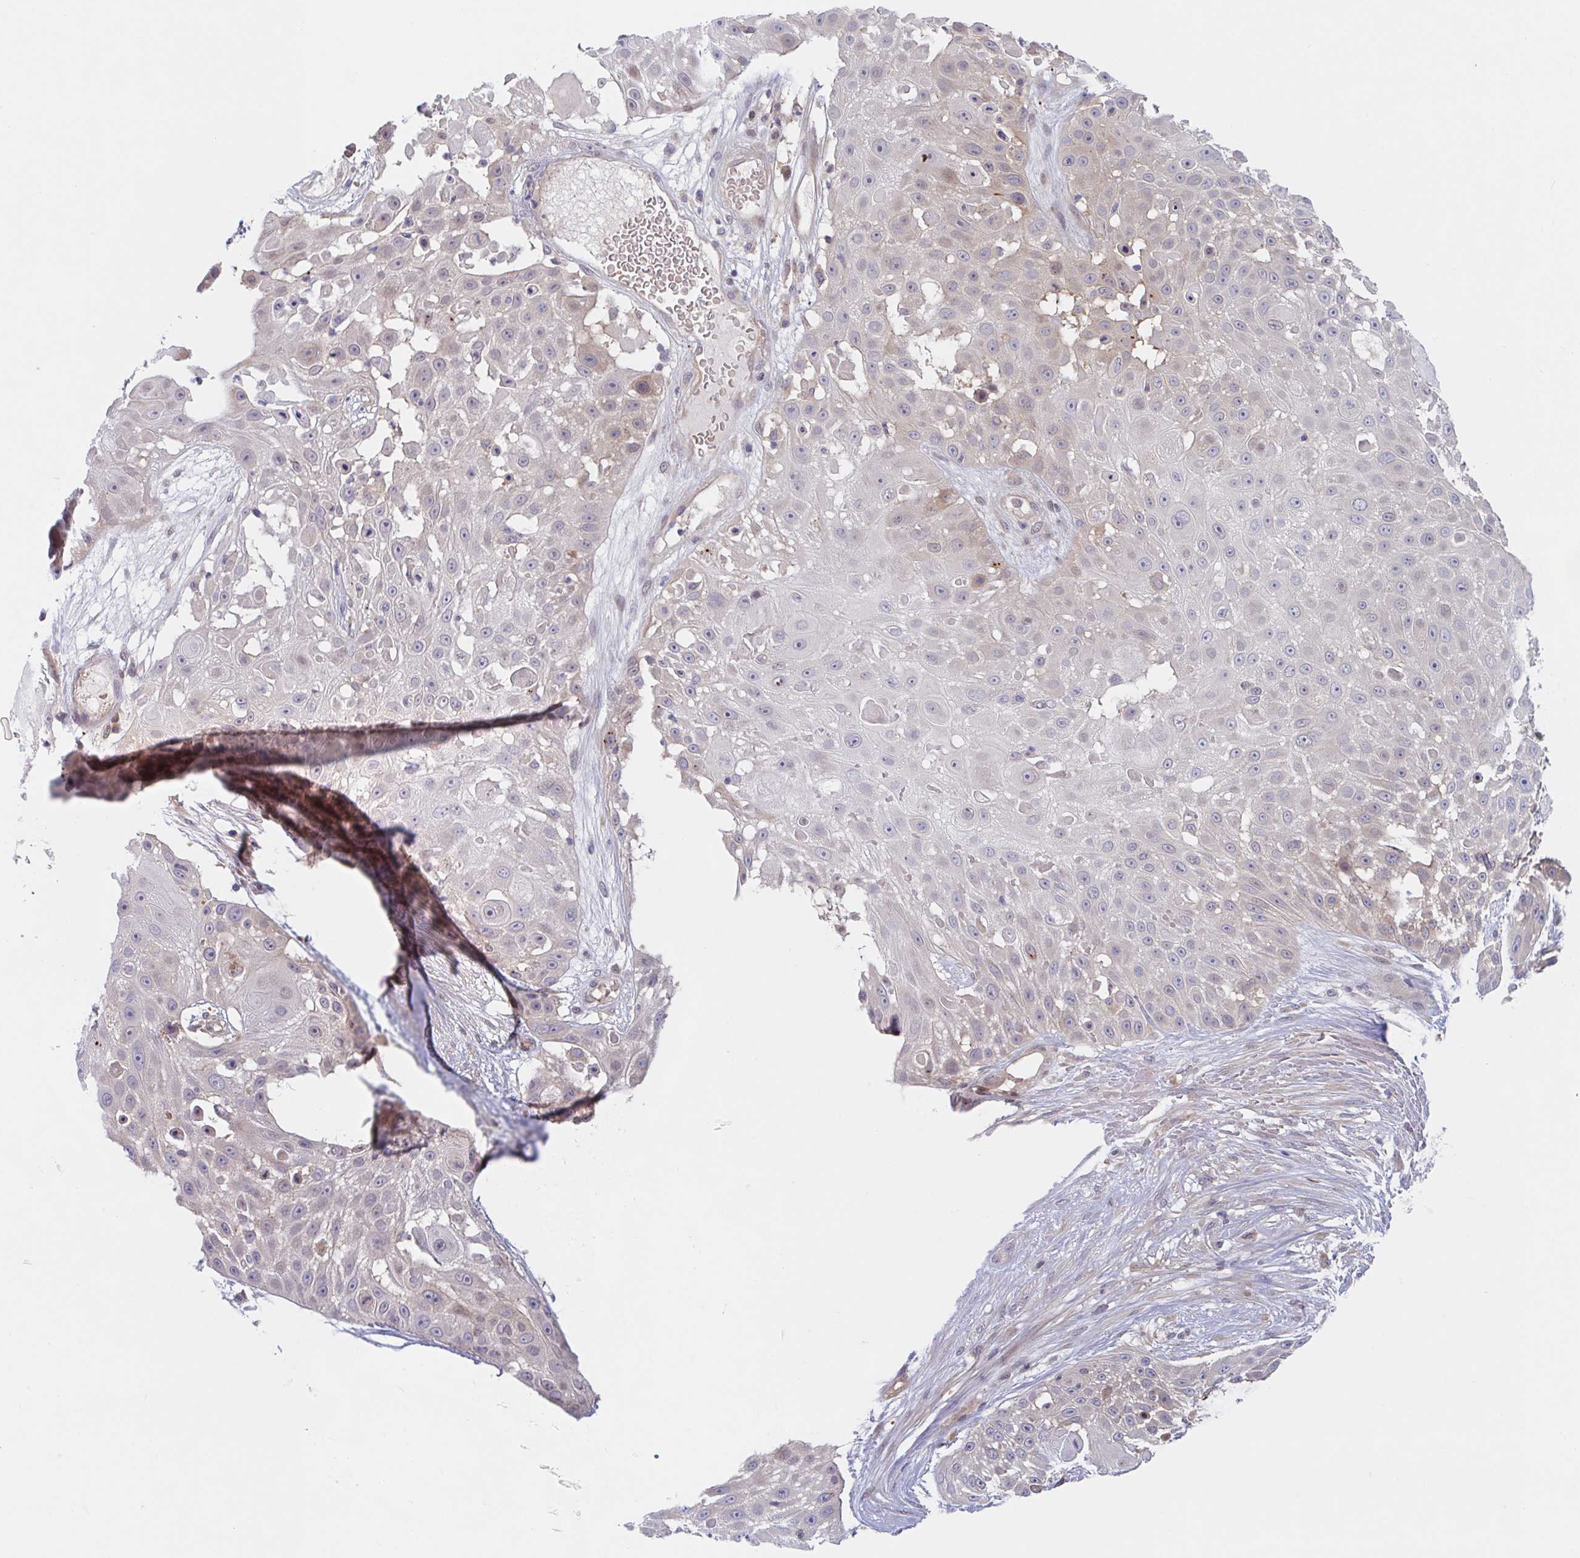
{"staining": {"intensity": "weak", "quantity": "<25%", "location": "cytoplasmic/membranous,nuclear"}, "tissue": "skin cancer", "cell_type": "Tumor cells", "image_type": "cancer", "snomed": [{"axis": "morphology", "description": "Squamous cell carcinoma, NOS"}, {"axis": "topography", "description": "Skin"}], "caption": "An image of human squamous cell carcinoma (skin) is negative for staining in tumor cells.", "gene": "TMEM86A", "patient": {"sex": "female", "age": 86}}